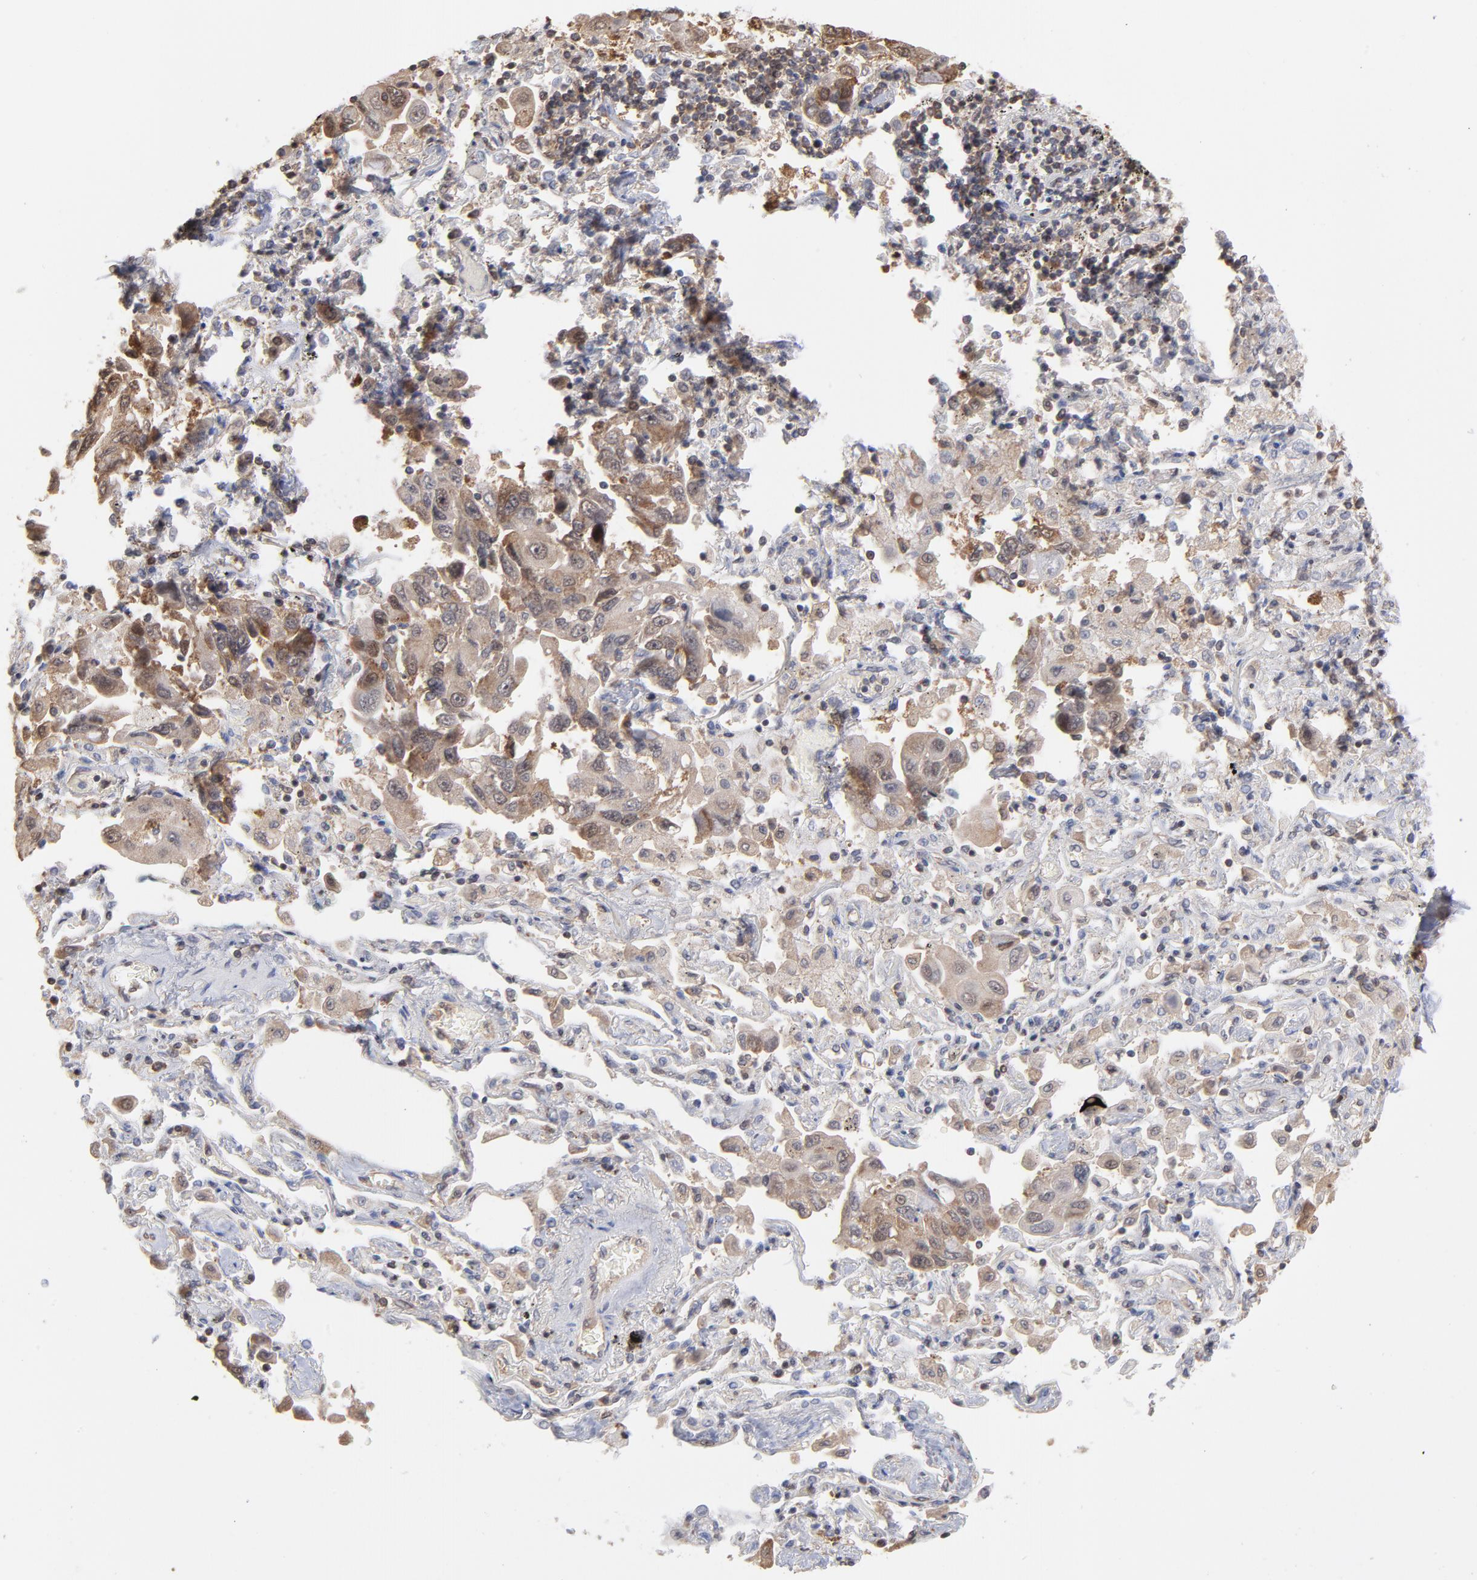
{"staining": {"intensity": "weak", "quantity": ">75%", "location": "cytoplasmic/membranous"}, "tissue": "lung cancer", "cell_type": "Tumor cells", "image_type": "cancer", "snomed": [{"axis": "morphology", "description": "Adenocarcinoma, NOS"}, {"axis": "topography", "description": "Lung"}], "caption": "Immunohistochemical staining of lung adenocarcinoma reveals low levels of weak cytoplasmic/membranous staining in about >75% of tumor cells. (DAB IHC, brown staining for protein, blue staining for nuclei).", "gene": "MAPRE1", "patient": {"sex": "male", "age": 64}}